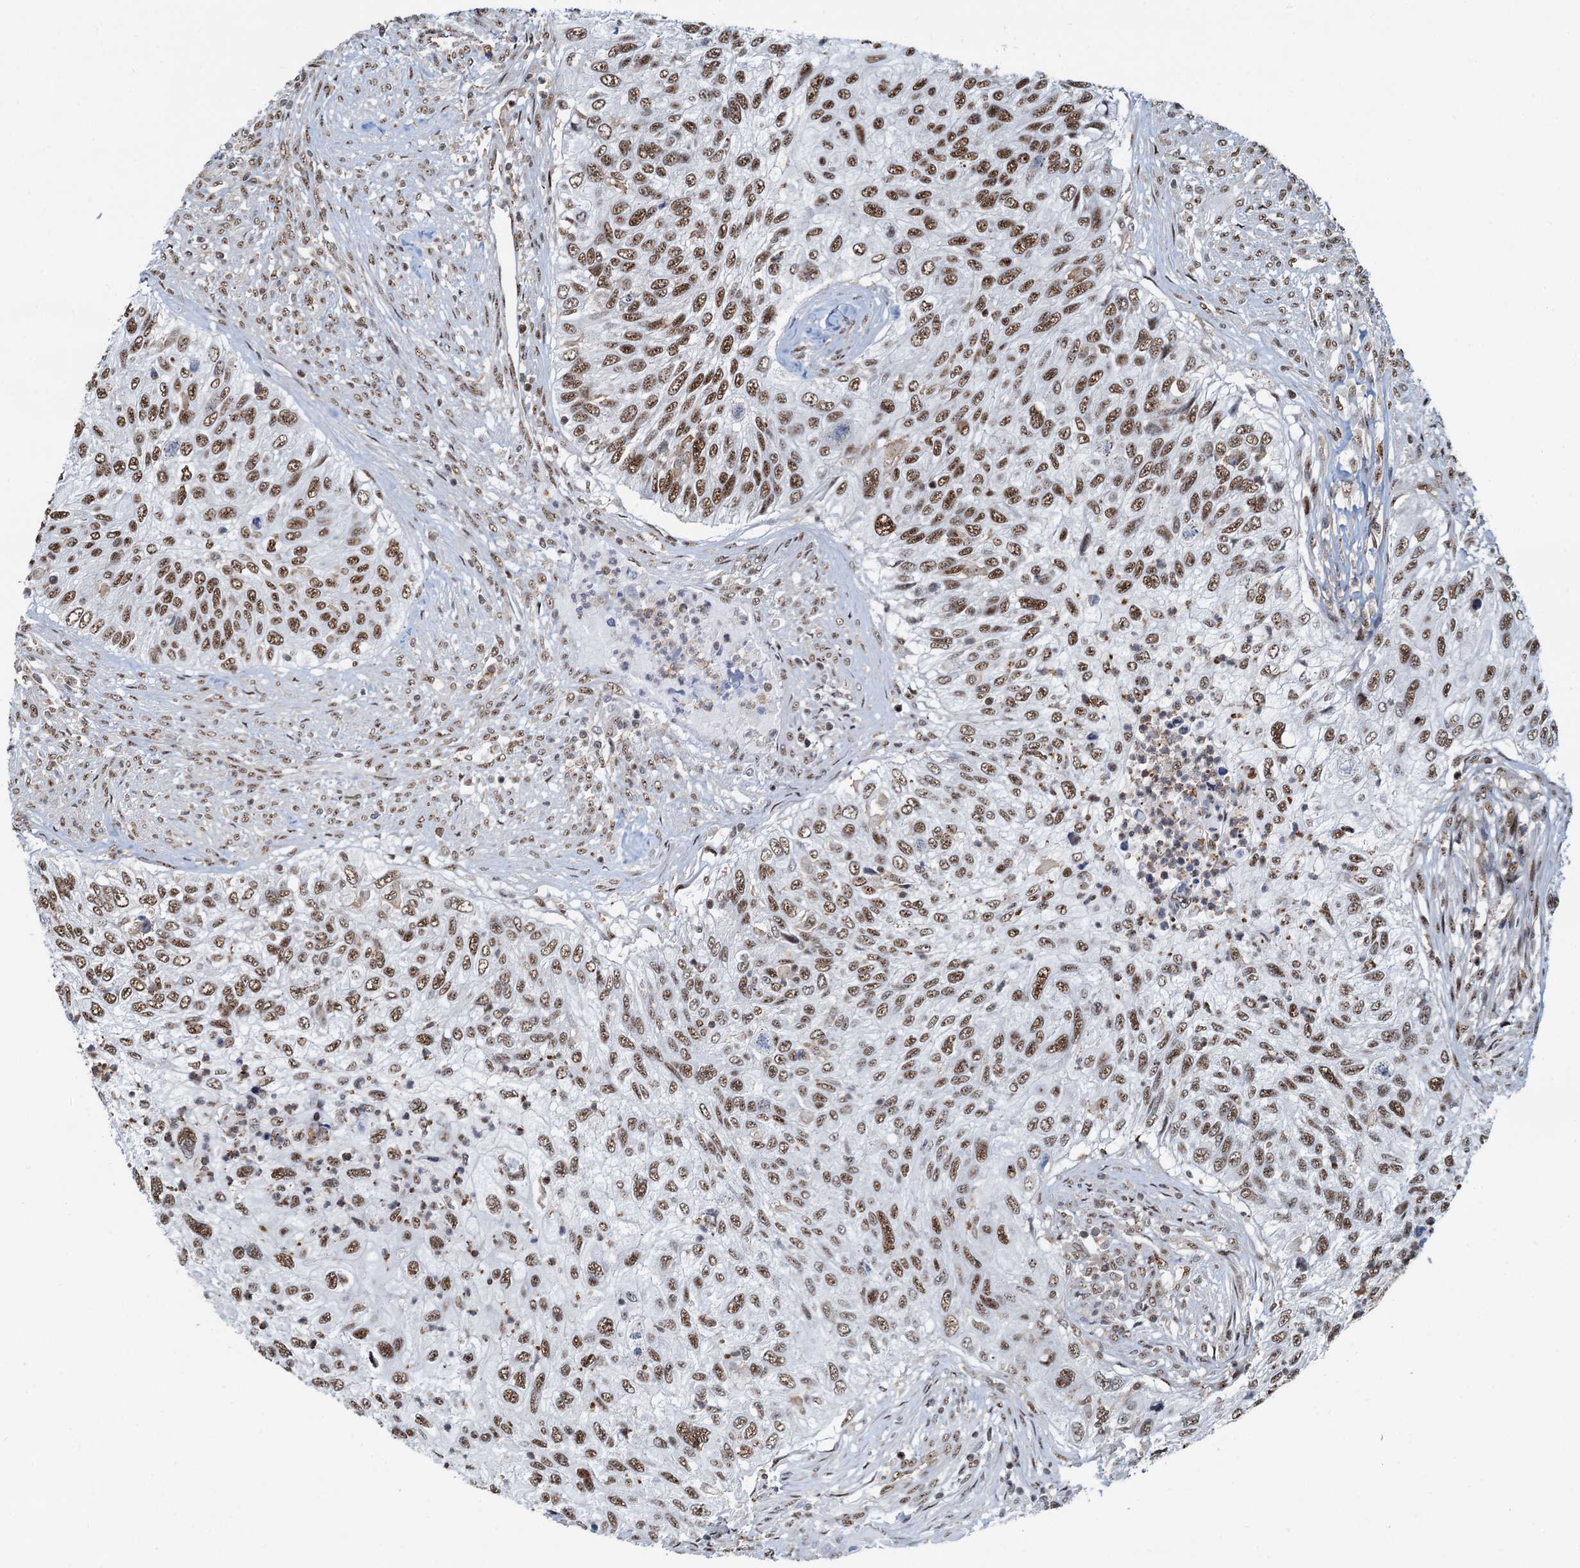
{"staining": {"intensity": "strong", "quantity": ">75%", "location": "nuclear"}, "tissue": "urothelial cancer", "cell_type": "Tumor cells", "image_type": "cancer", "snomed": [{"axis": "morphology", "description": "Urothelial carcinoma, High grade"}, {"axis": "topography", "description": "Urinary bladder"}], "caption": "Urothelial cancer stained with a protein marker exhibits strong staining in tumor cells.", "gene": "RBM26", "patient": {"sex": "female", "age": 60}}